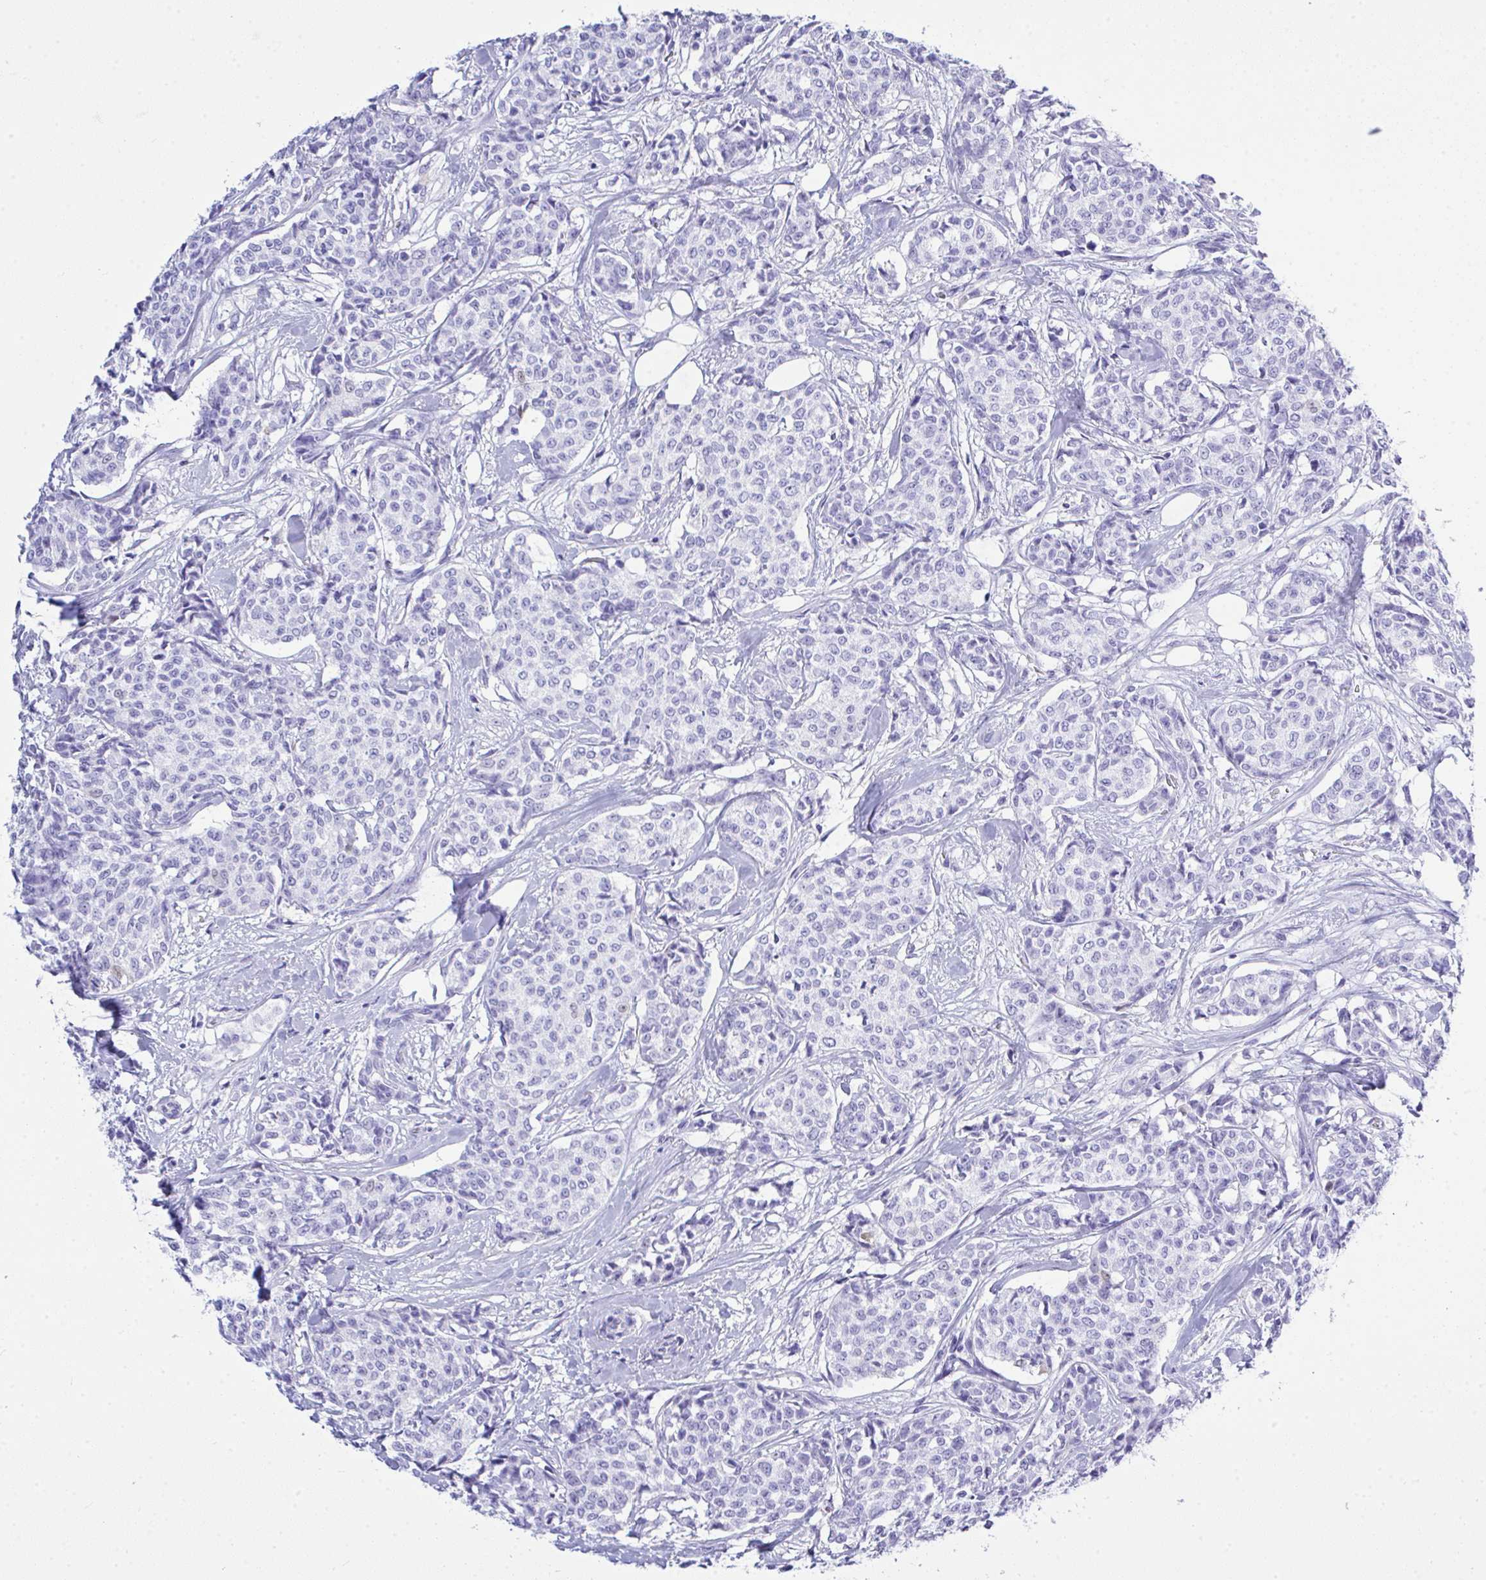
{"staining": {"intensity": "negative", "quantity": "none", "location": "none"}, "tissue": "breast cancer", "cell_type": "Tumor cells", "image_type": "cancer", "snomed": [{"axis": "morphology", "description": "Duct carcinoma"}, {"axis": "topography", "description": "Breast"}], "caption": "Breast cancer stained for a protein using immunohistochemistry reveals no expression tumor cells.", "gene": "AKR1D1", "patient": {"sex": "female", "age": 91}}